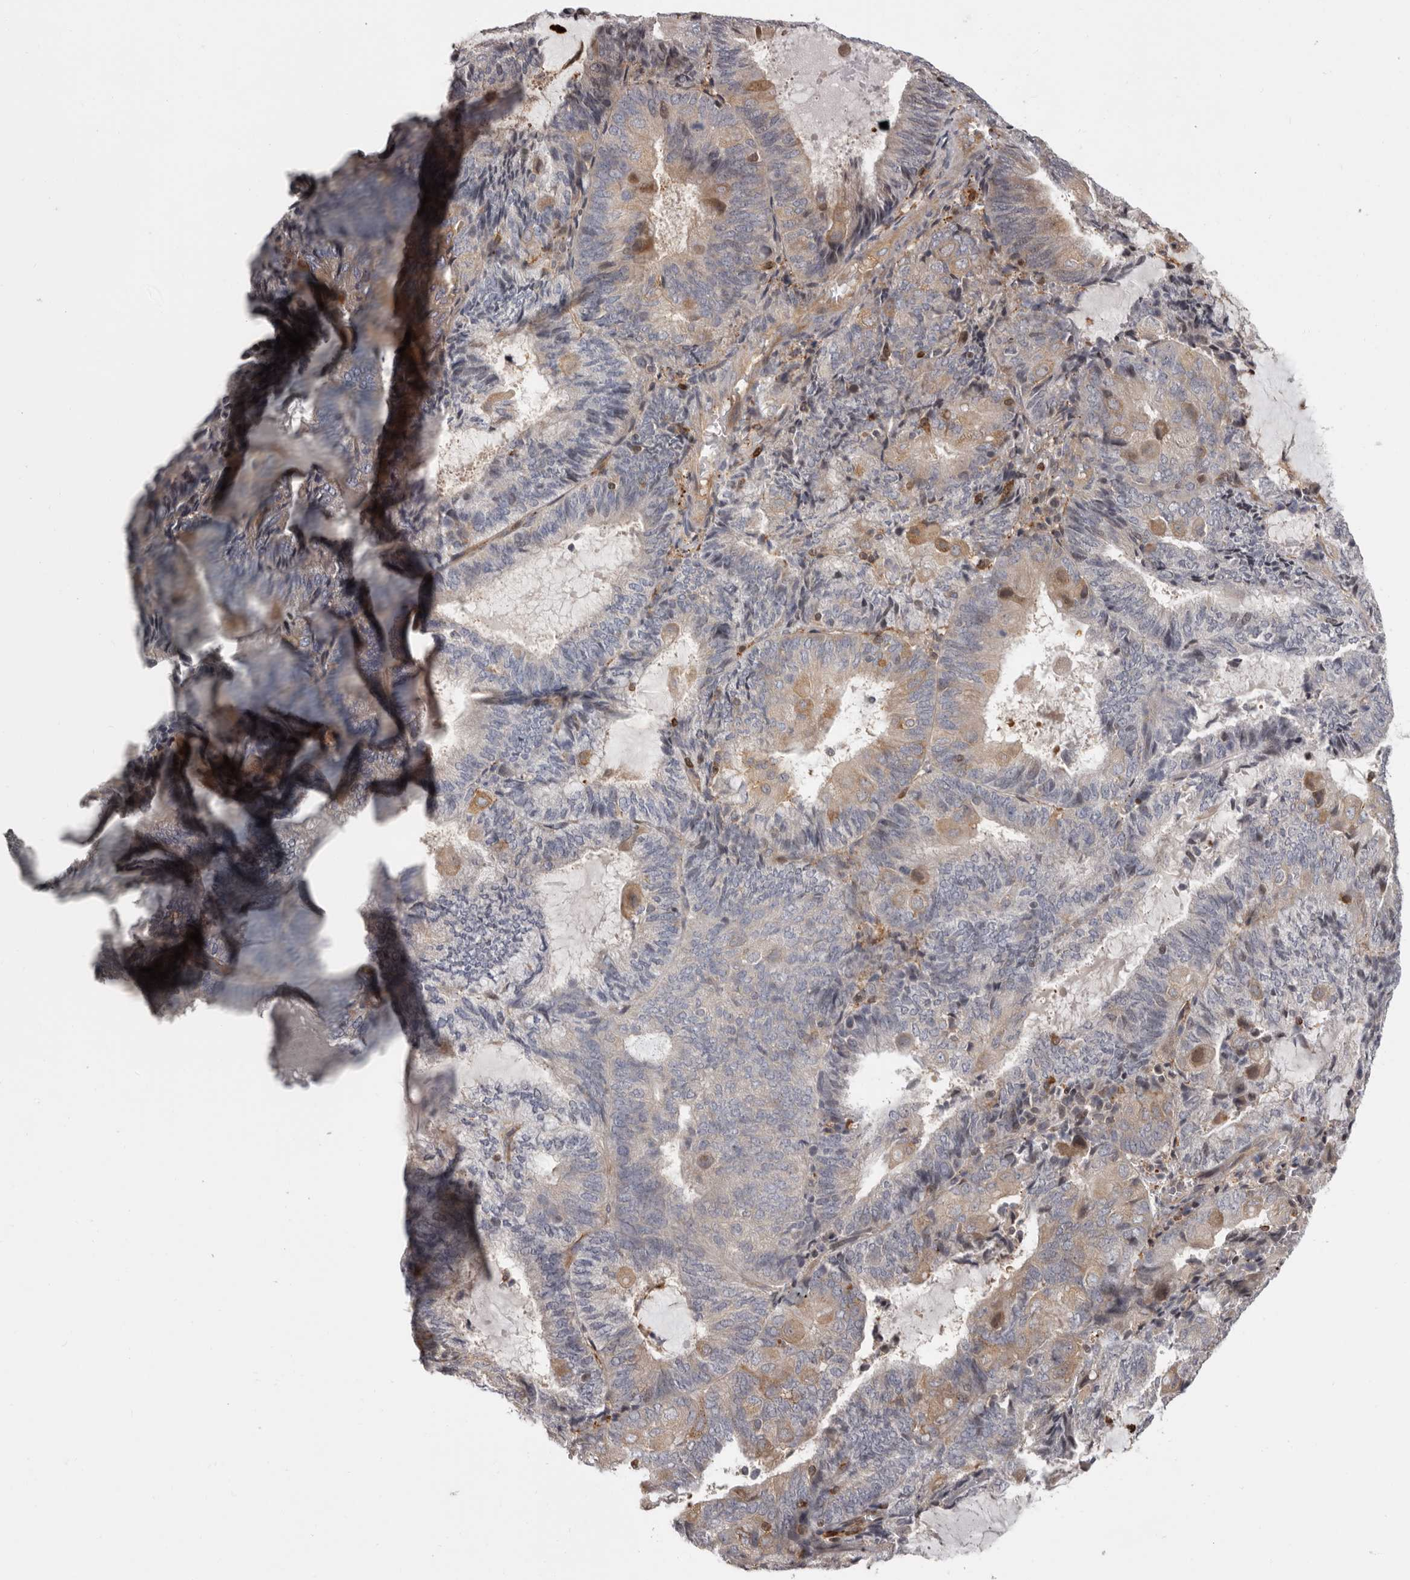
{"staining": {"intensity": "weak", "quantity": "<25%", "location": "cytoplasmic/membranous"}, "tissue": "endometrial cancer", "cell_type": "Tumor cells", "image_type": "cancer", "snomed": [{"axis": "morphology", "description": "Adenocarcinoma, NOS"}, {"axis": "topography", "description": "Endometrium"}], "caption": "High magnification brightfield microscopy of adenocarcinoma (endometrial) stained with DAB (3,3'-diaminobenzidine) (brown) and counterstained with hematoxylin (blue): tumor cells show no significant staining.", "gene": "FGFR4", "patient": {"sex": "female", "age": 81}}